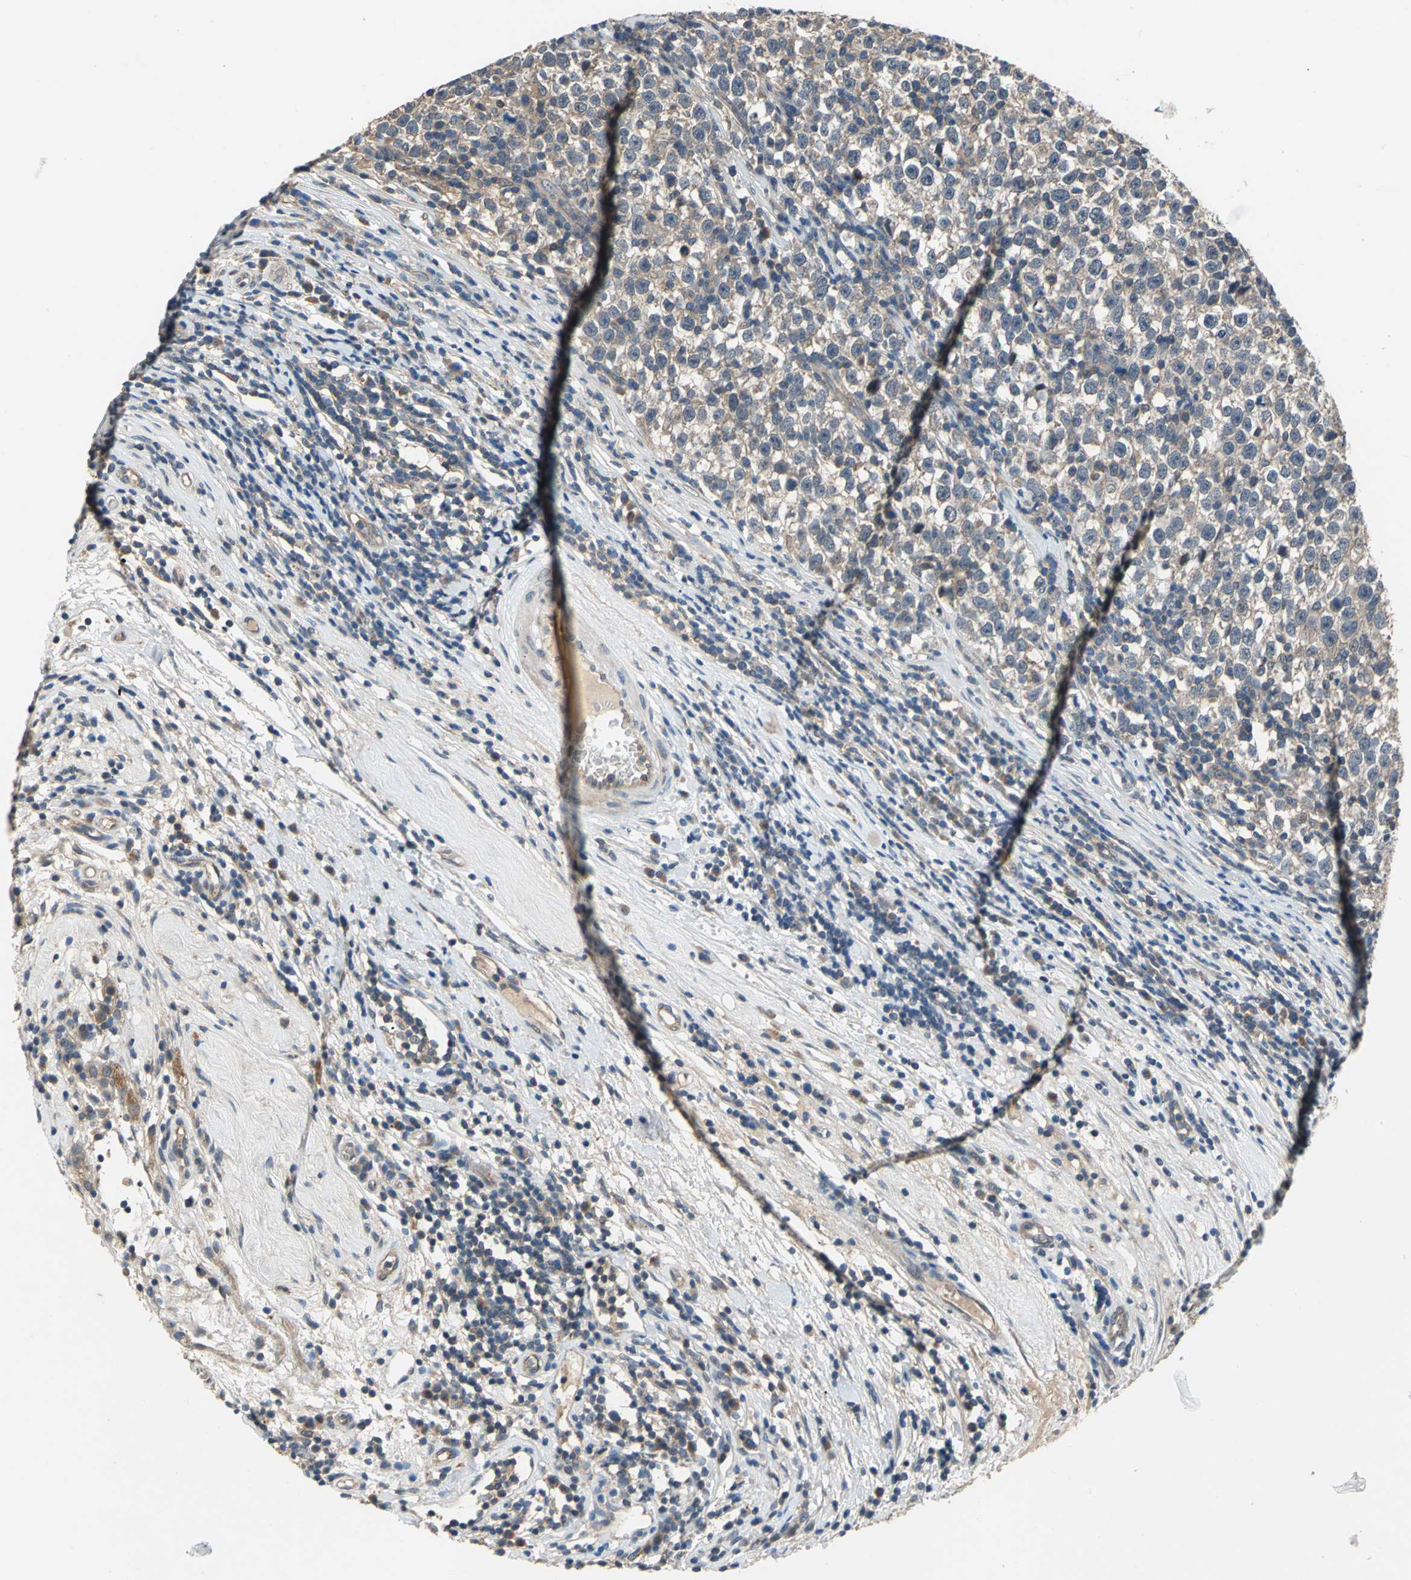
{"staining": {"intensity": "moderate", "quantity": ">75%", "location": "cytoplasmic/membranous"}, "tissue": "testis cancer", "cell_type": "Tumor cells", "image_type": "cancer", "snomed": [{"axis": "morphology", "description": "Seminoma, NOS"}, {"axis": "topography", "description": "Testis"}], "caption": "Immunohistochemistry micrograph of testis cancer (seminoma) stained for a protein (brown), which shows medium levels of moderate cytoplasmic/membranous positivity in approximately >75% of tumor cells.", "gene": "EMCN", "patient": {"sex": "male", "age": 43}}